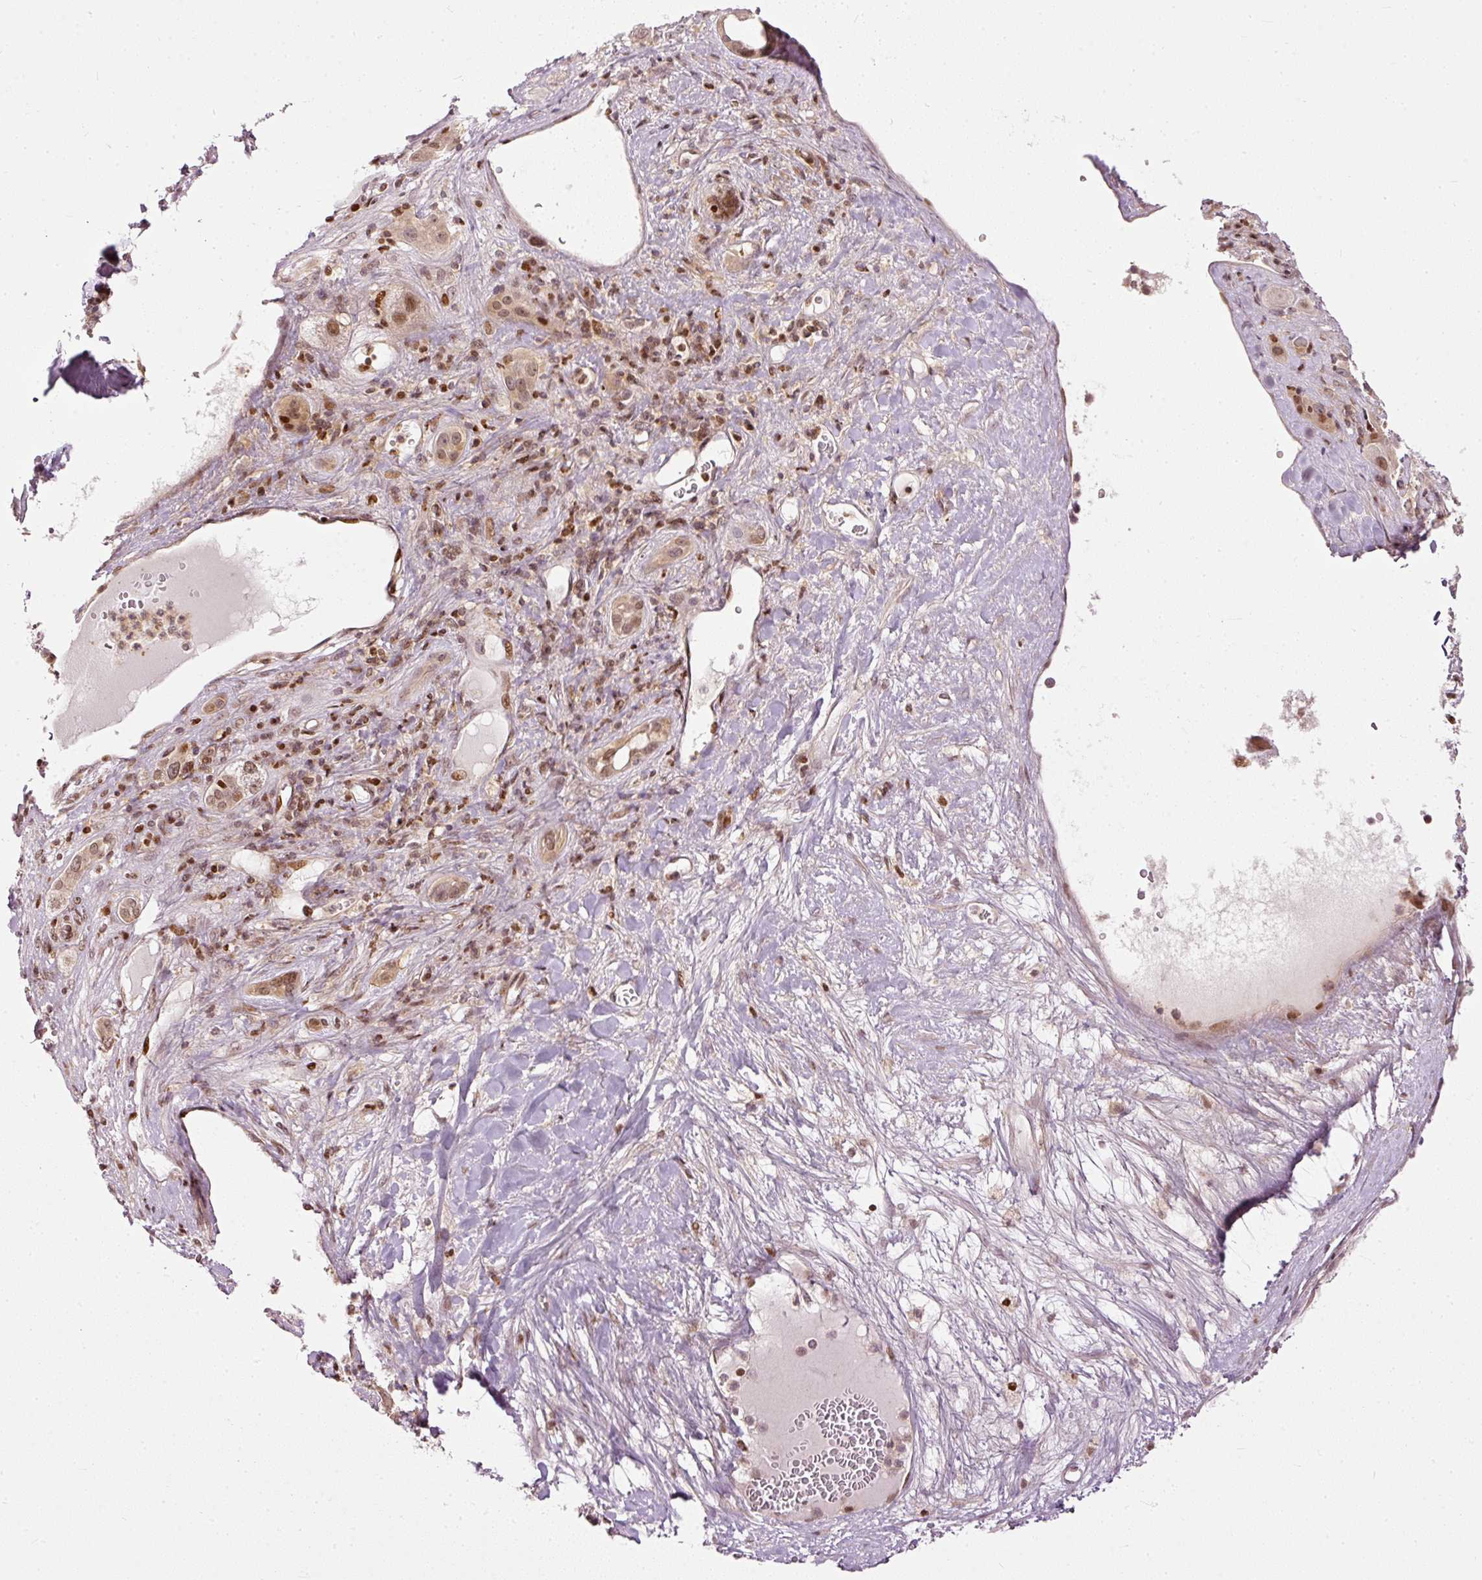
{"staining": {"intensity": "moderate", "quantity": ">75%", "location": "cytoplasmic/membranous,nuclear"}, "tissue": "liver cancer", "cell_type": "Tumor cells", "image_type": "cancer", "snomed": [{"axis": "morphology", "description": "Carcinoma, Hepatocellular, NOS"}, {"axis": "topography", "description": "Liver"}], "caption": "Hepatocellular carcinoma (liver) stained with a brown dye reveals moderate cytoplasmic/membranous and nuclear positive positivity in about >75% of tumor cells.", "gene": "ZNF778", "patient": {"sex": "female", "age": 73}}